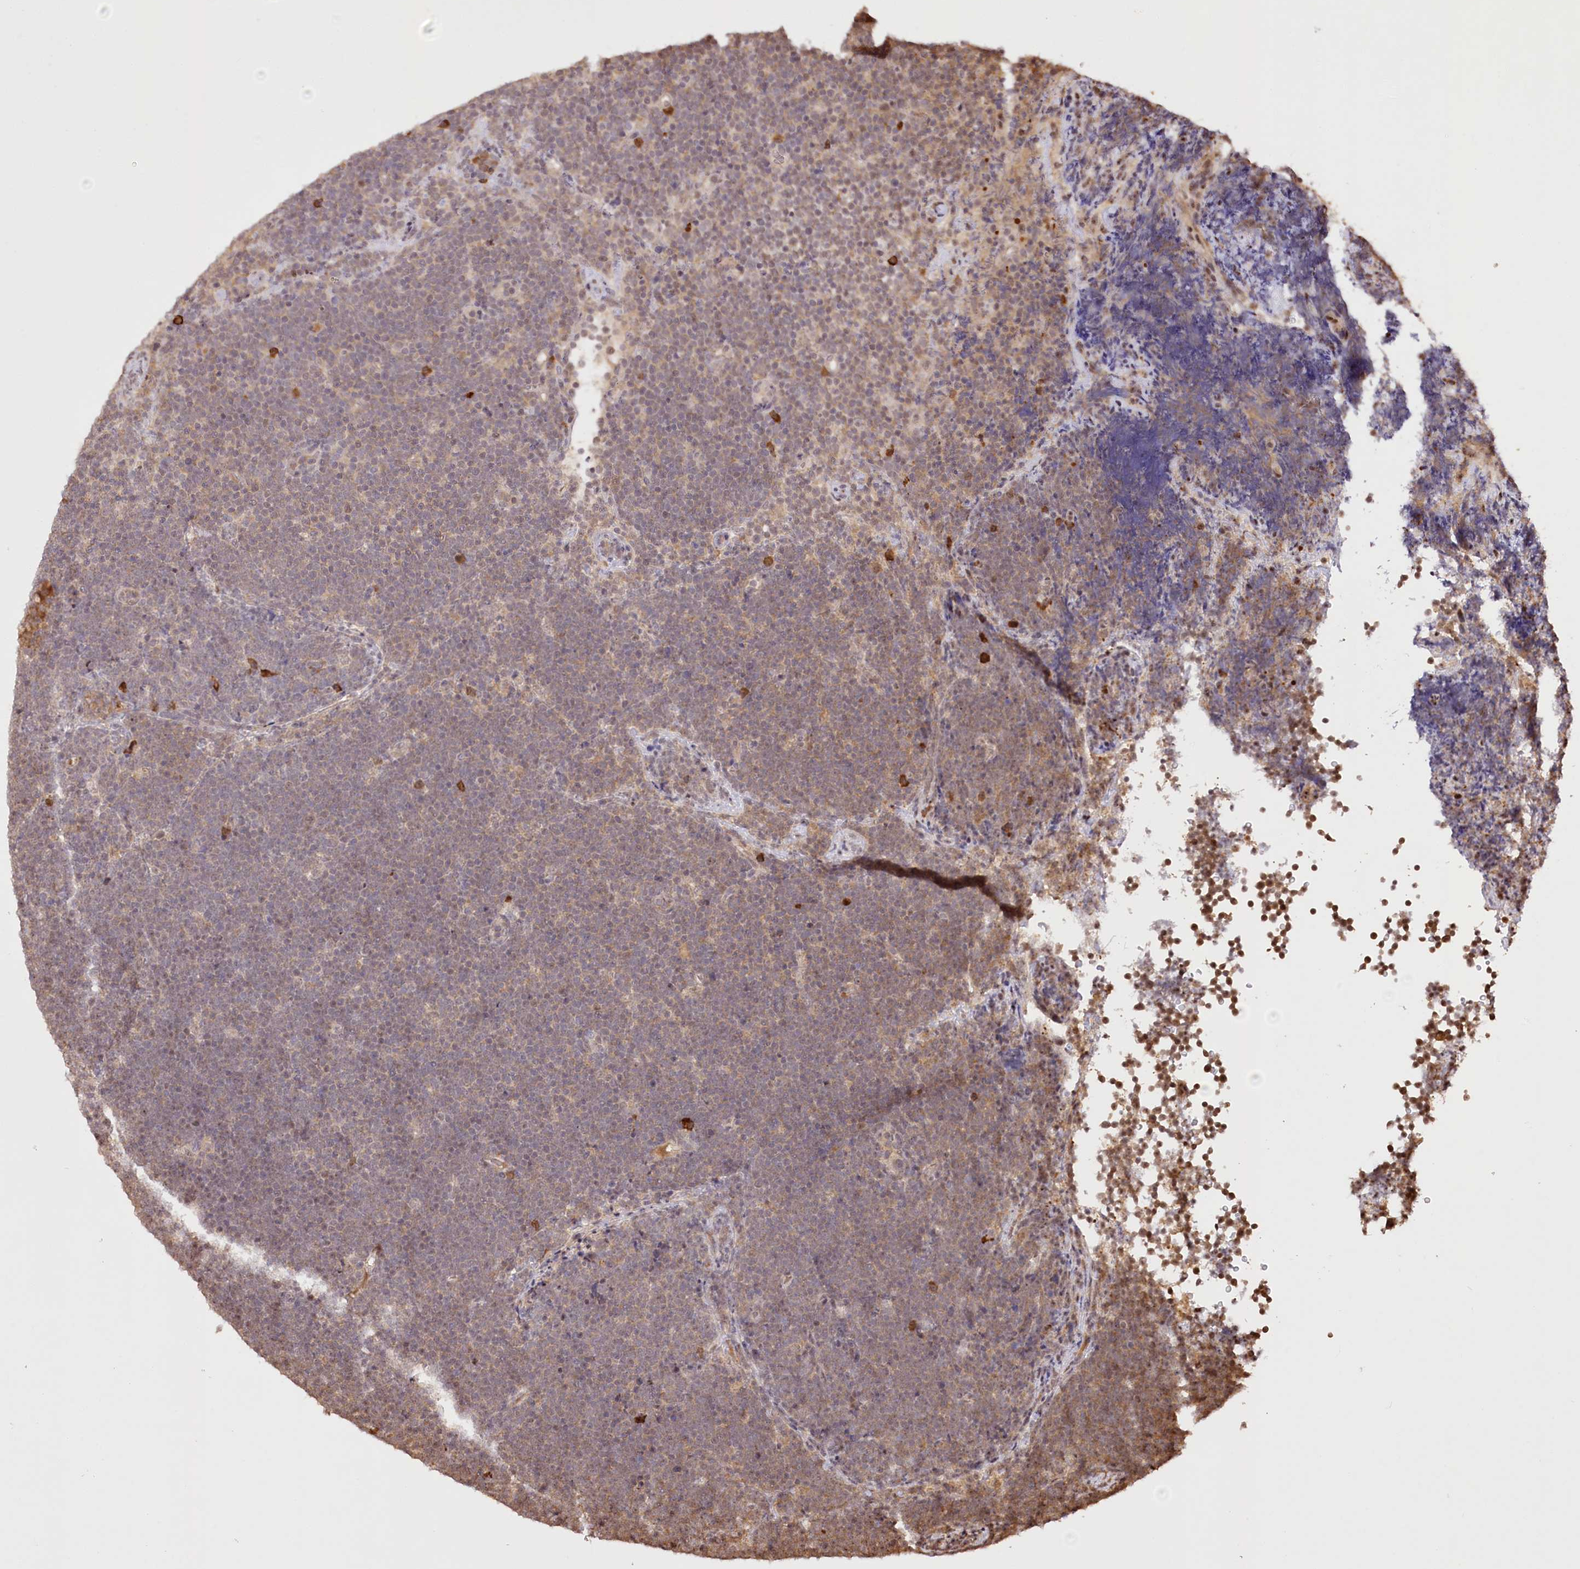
{"staining": {"intensity": "weak", "quantity": "25%-75%", "location": "cytoplasmic/membranous"}, "tissue": "lymphoma", "cell_type": "Tumor cells", "image_type": "cancer", "snomed": [{"axis": "morphology", "description": "Malignant lymphoma, non-Hodgkin's type, High grade"}, {"axis": "topography", "description": "Lymph node"}], "caption": "Human high-grade malignant lymphoma, non-Hodgkin's type stained for a protein (brown) reveals weak cytoplasmic/membranous positive staining in about 25%-75% of tumor cells.", "gene": "PYROXD1", "patient": {"sex": "male", "age": 13}}